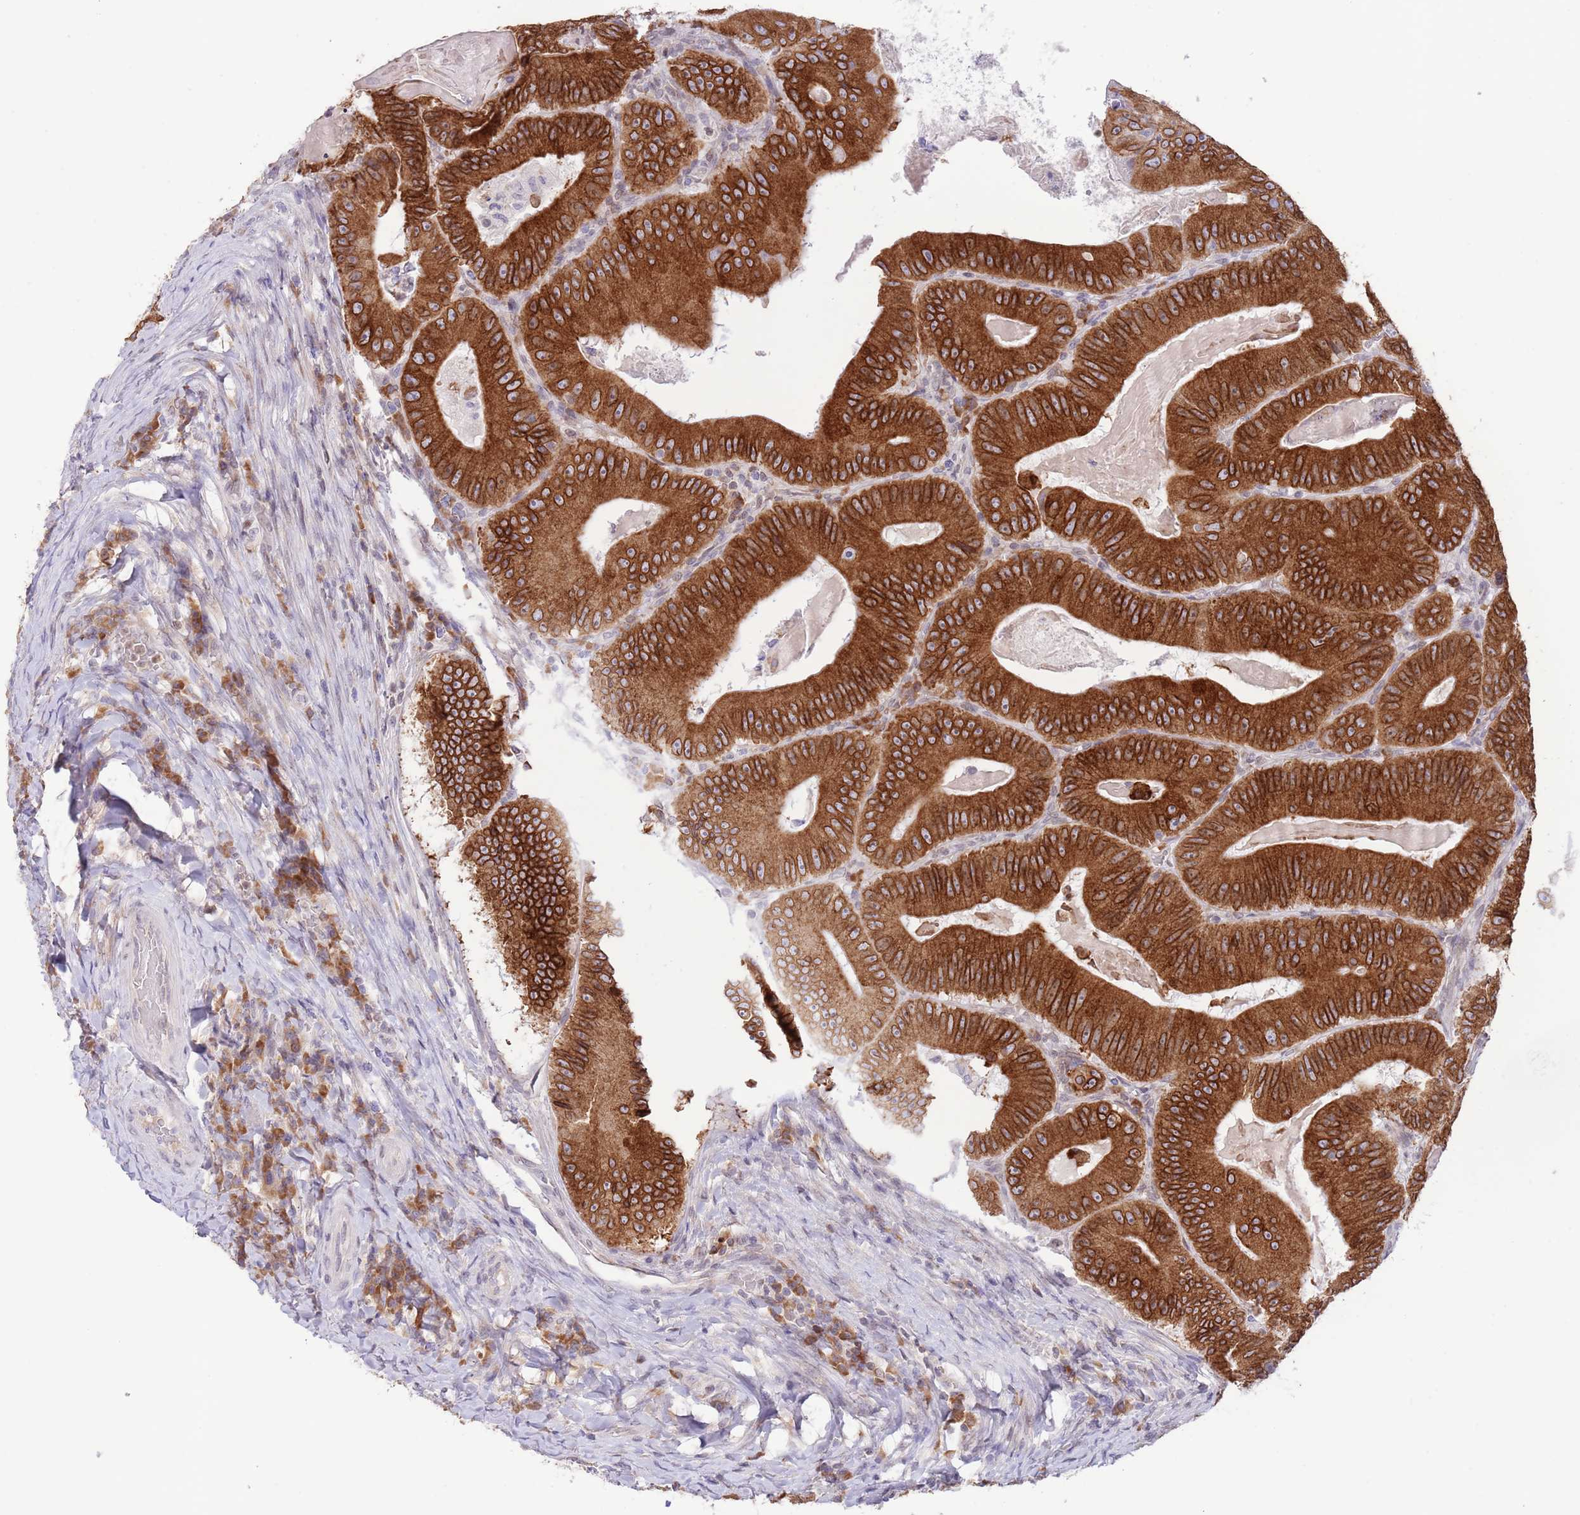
{"staining": {"intensity": "strong", "quantity": ">75%", "location": "cytoplasmic/membranous"}, "tissue": "colorectal cancer", "cell_type": "Tumor cells", "image_type": "cancer", "snomed": [{"axis": "morphology", "description": "Adenocarcinoma, NOS"}, {"axis": "topography", "description": "Colon"}], "caption": "Immunohistochemical staining of human colorectal cancer (adenocarcinoma) displays high levels of strong cytoplasmic/membranous protein staining in approximately >75% of tumor cells. (DAB IHC with brightfield microscopy, high magnification).", "gene": "EBPL", "patient": {"sex": "female", "age": 86}}